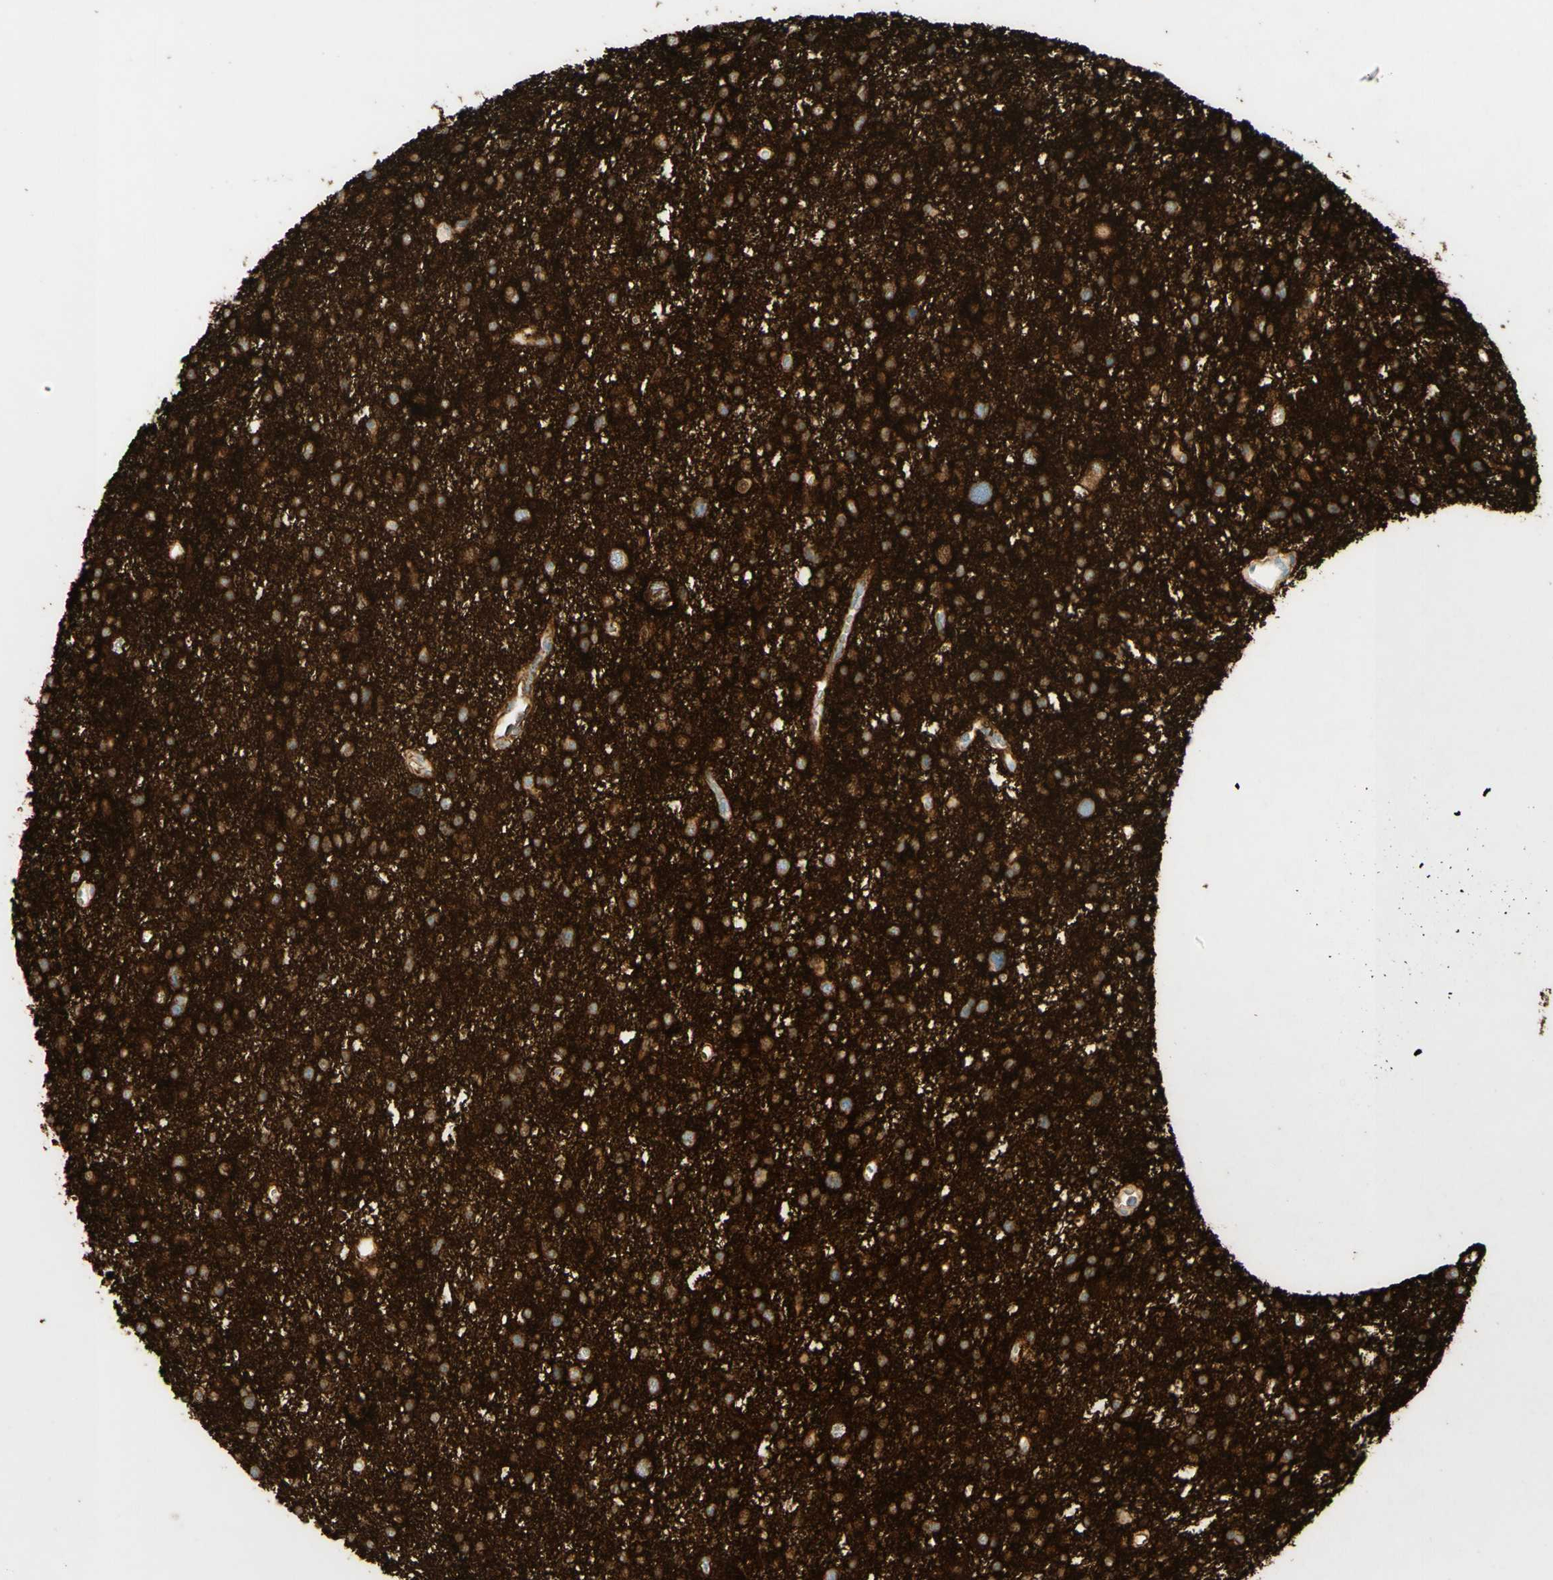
{"staining": {"intensity": "weak", "quantity": ">75%", "location": "cytoplasmic/membranous"}, "tissue": "glioma", "cell_type": "Tumor cells", "image_type": "cancer", "snomed": [{"axis": "morphology", "description": "Glioma, malignant, Low grade"}, {"axis": "topography", "description": "Brain"}], "caption": "IHC micrograph of human glioma stained for a protein (brown), which displays low levels of weak cytoplasmic/membranous staining in approximately >75% of tumor cells.", "gene": "TNN", "patient": {"sex": "female", "age": 37}}